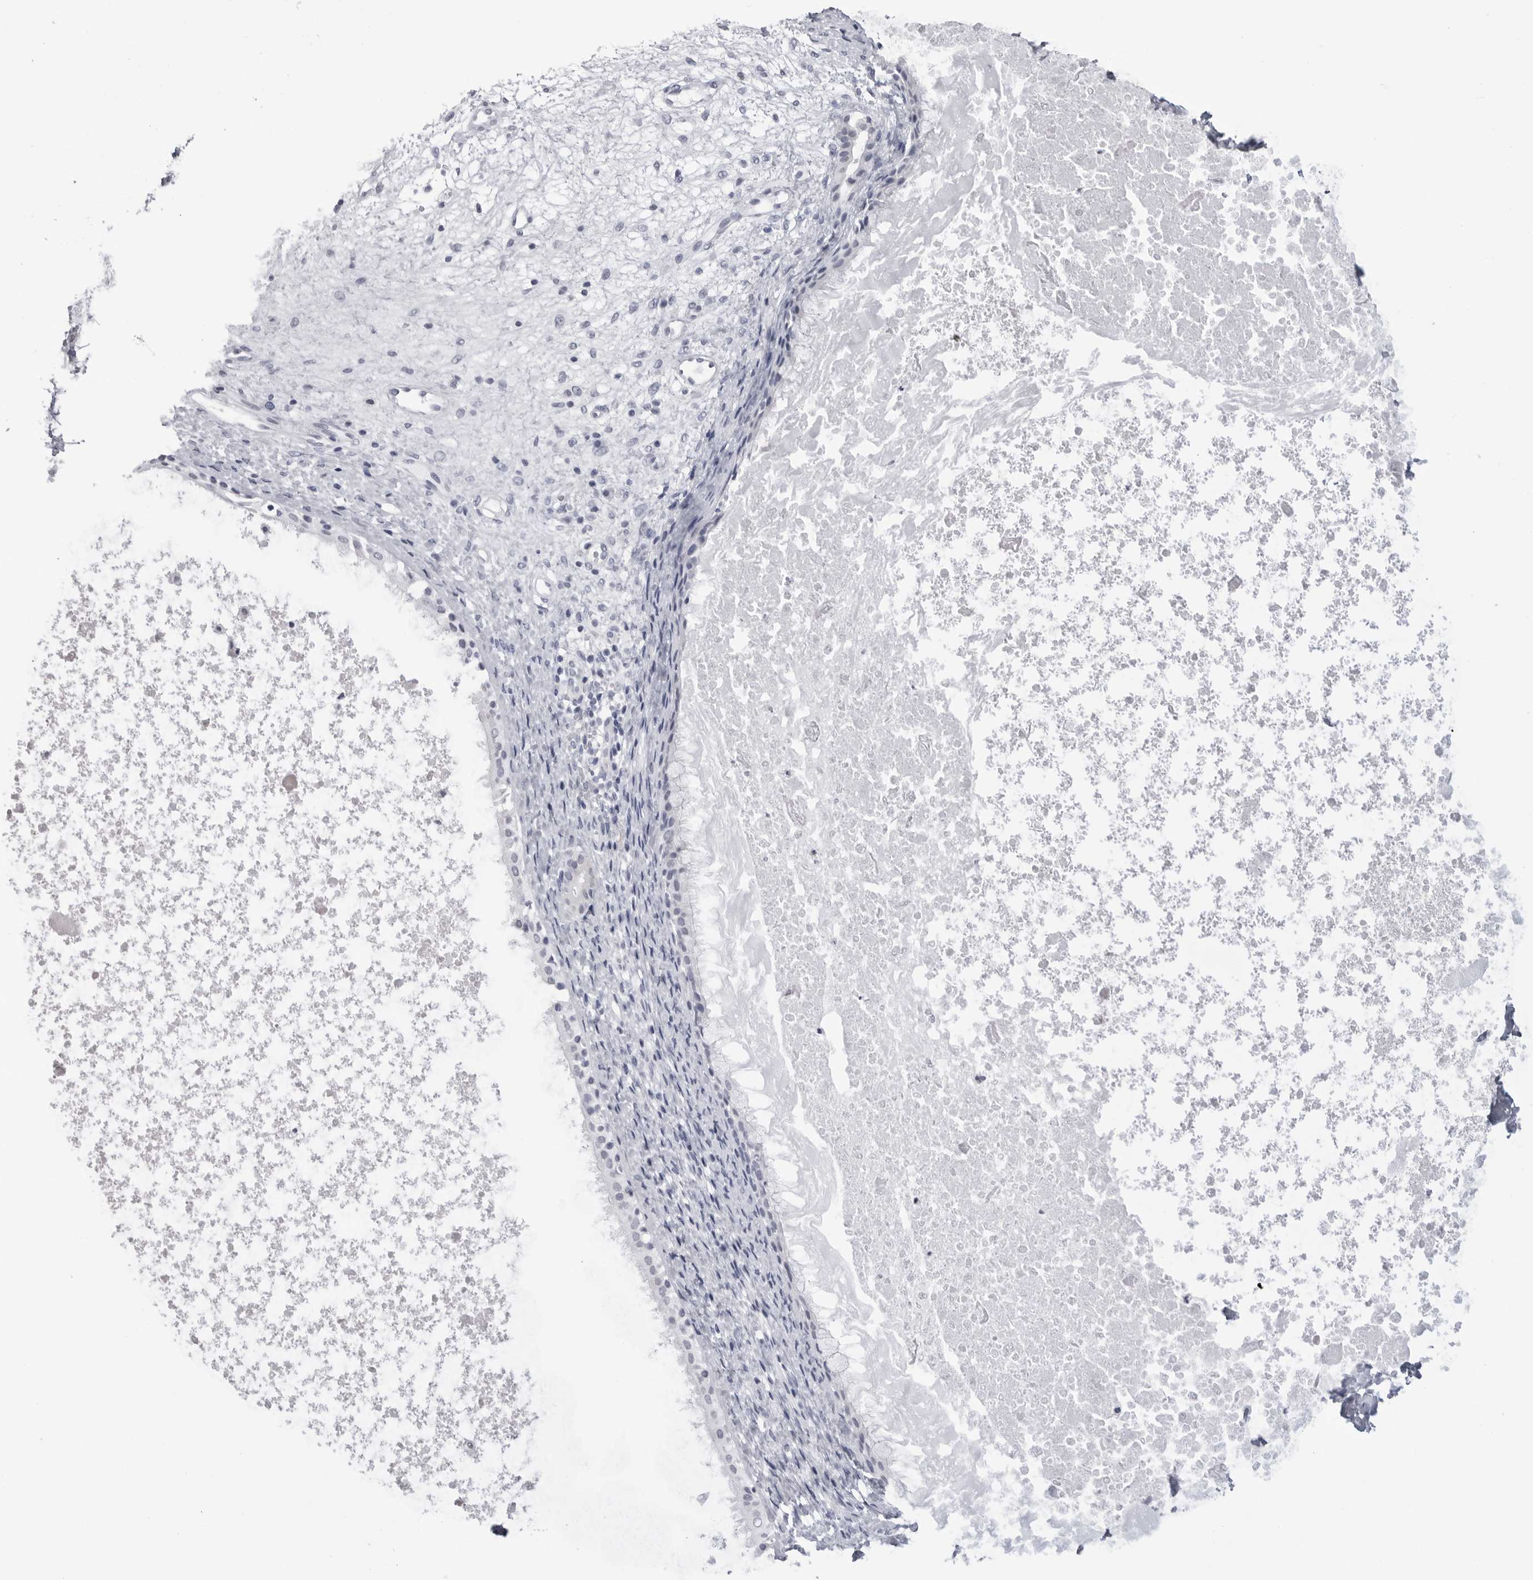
{"staining": {"intensity": "negative", "quantity": "none", "location": "none"}, "tissue": "nasopharynx", "cell_type": "Respiratory epithelial cells", "image_type": "normal", "snomed": [{"axis": "morphology", "description": "Normal tissue, NOS"}, {"axis": "topography", "description": "Nasopharynx"}], "caption": "High power microscopy histopathology image of an IHC histopathology image of benign nasopharynx, revealing no significant expression in respiratory epithelial cells.", "gene": "PGA3", "patient": {"sex": "male", "age": 22}}